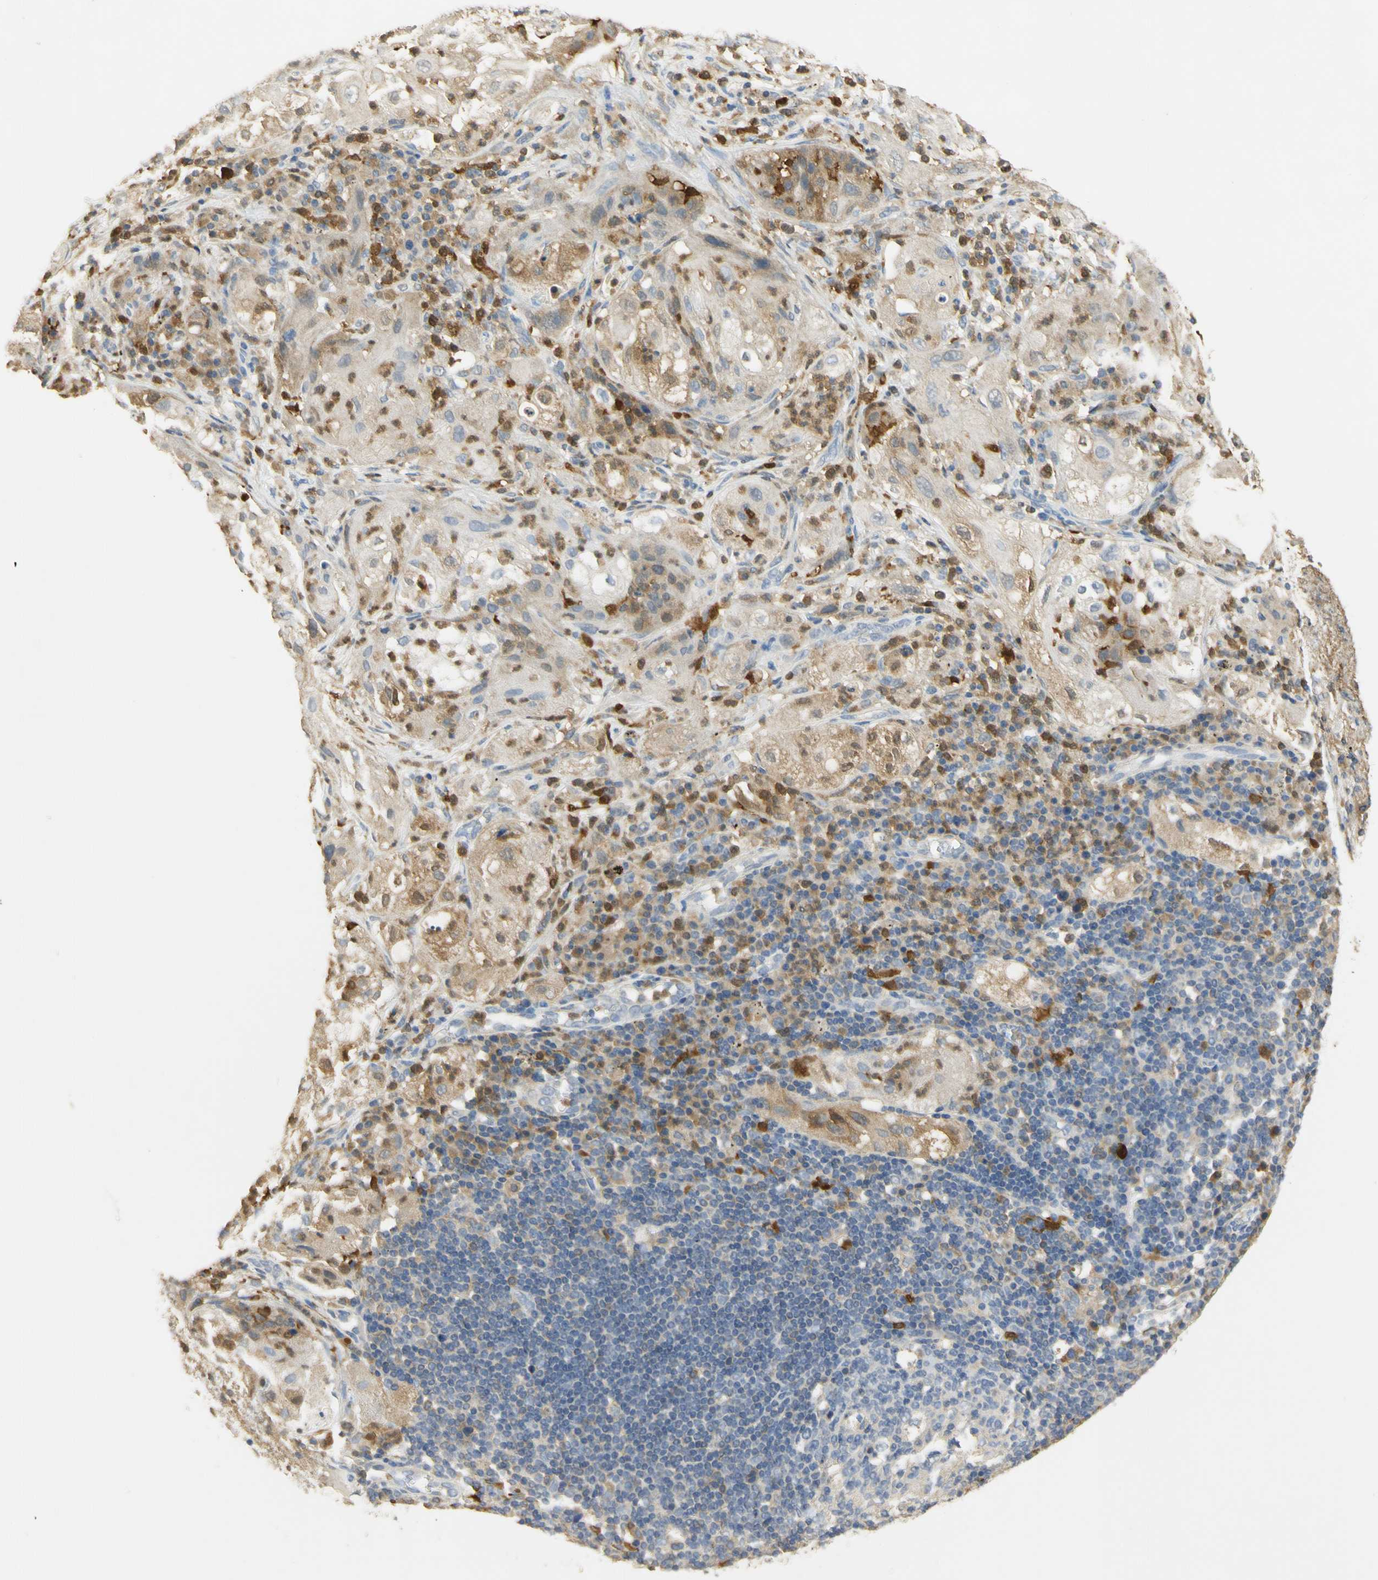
{"staining": {"intensity": "moderate", "quantity": "25%-75%", "location": "cytoplasmic/membranous"}, "tissue": "lung cancer", "cell_type": "Tumor cells", "image_type": "cancer", "snomed": [{"axis": "morphology", "description": "Inflammation, NOS"}, {"axis": "morphology", "description": "Squamous cell carcinoma, NOS"}, {"axis": "topography", "description": "Lymph node"}, {"axis": "topography", "description": "Soft tissue"}, {"axis": "topography", "description": "Lung"}], "caption": "Brown immunohistochemical staining in squamous cell carcinoma (lung) displays moderate cytoplasmic/membranous positivity in about 25%-75% of tumor cells.", "gene": "PAK1", "patient": {"sex": "male", "age": 66}}